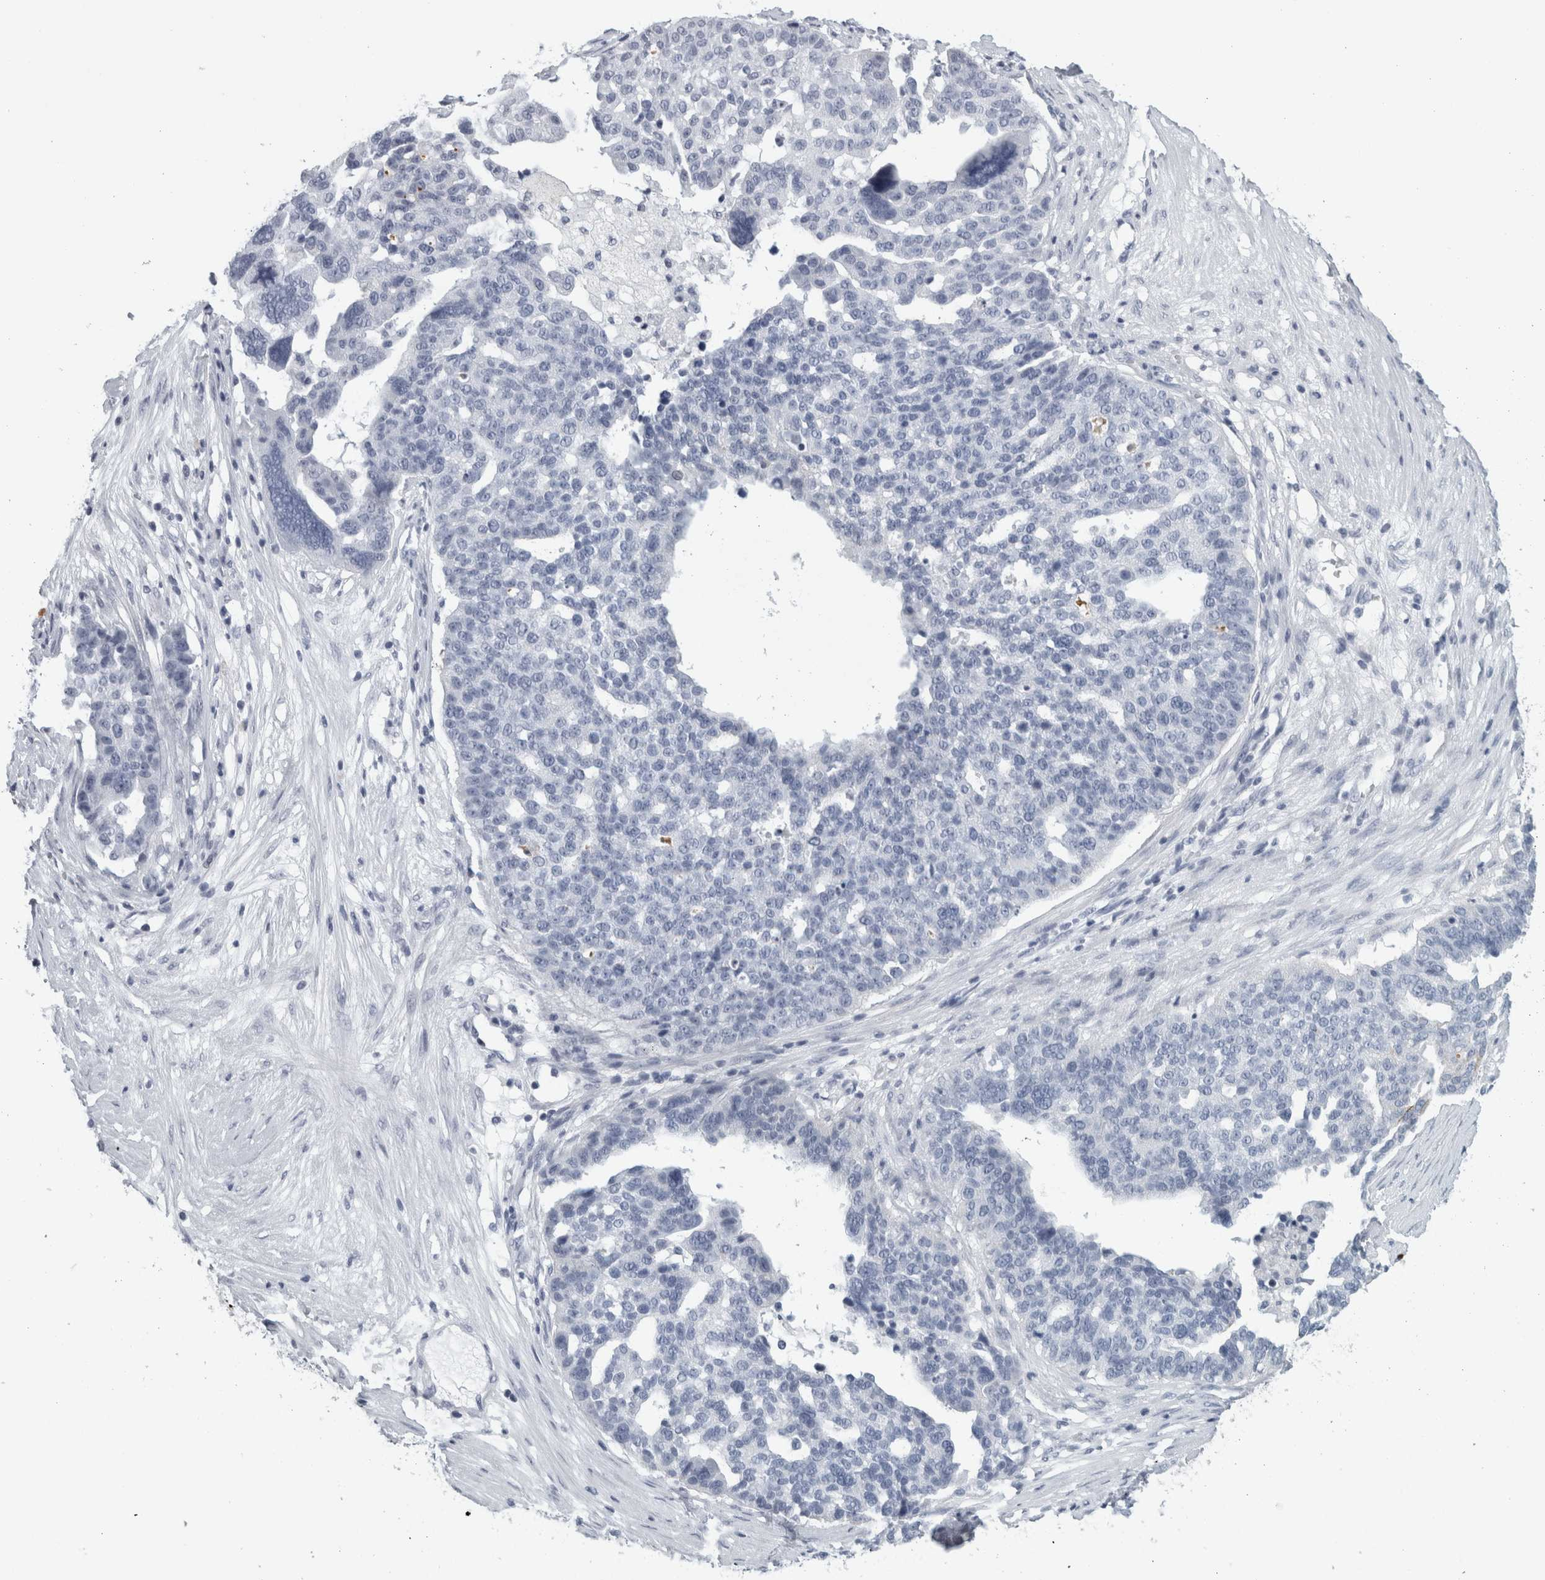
{"staining": {"intensity": "negative", "quantity": "none", "location": "none"}, "tissue": "ovarian cancer", "cell_type": "Tumor cells", "image_type": "cancer", "snomed": [{"axis": "morphology", "description": "Cystadenocarcinoma, serous, NOS"}, {"axis": "topography", "description": "Ovary"}], "caption": "The histopathology image demonstrates no staining of tumor cells in ovarian cancer (serous cystadenocarcinoma). The staining is performed using DAB brown chromogen with nuclei counter-stained in using hematoxylin.", "gene": "CPE", "patient": {"sex": "female", "age": 59}}